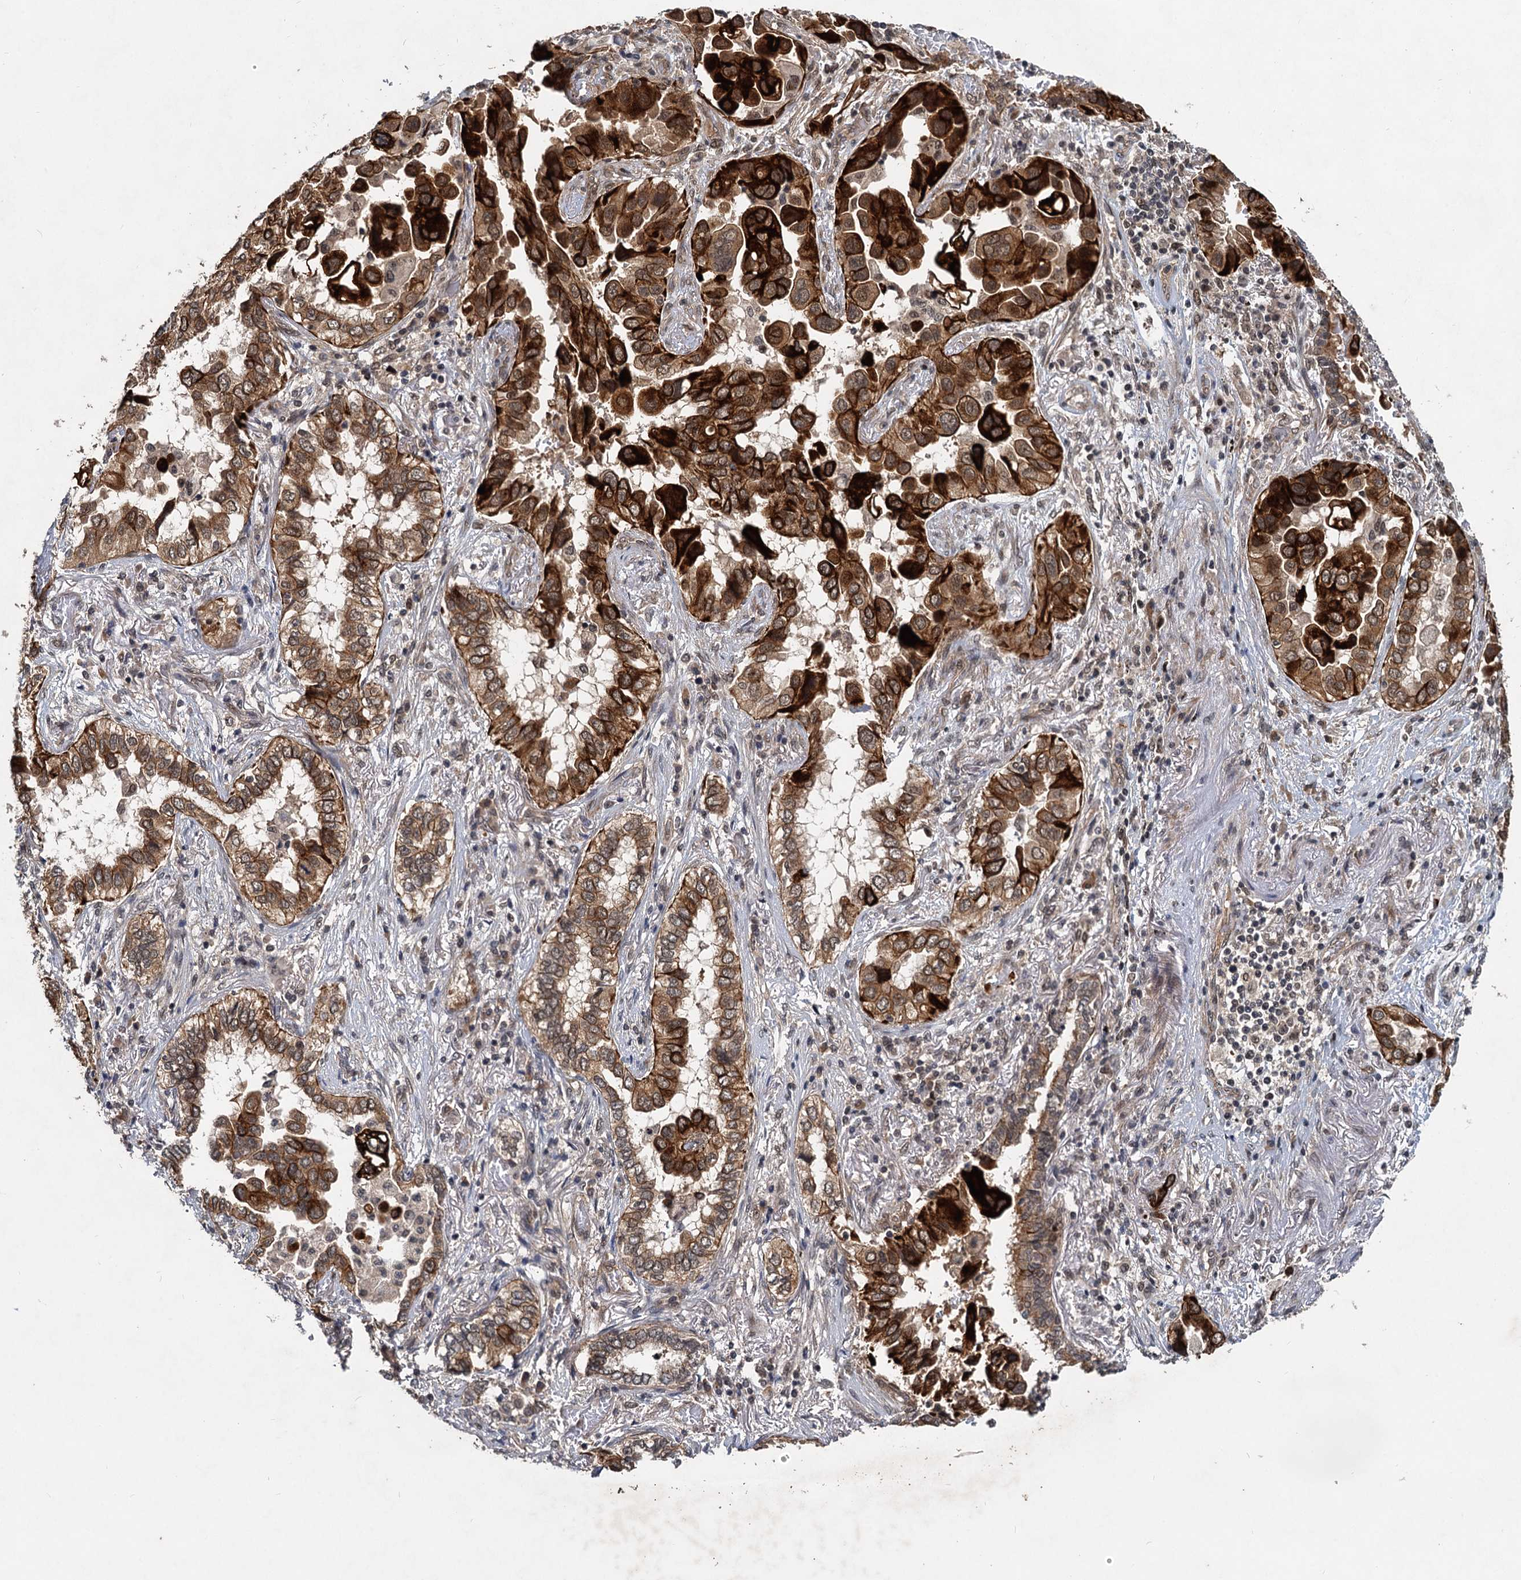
{"staining": {"intensity": "strong", "quantity": ">75%", "location": "cytoplasmic/membranous"}, "tissue": "lung cancer", "cell_type": "Tumor cells", "image_type": "cancer", "snomed": [{"axis": "morphology", "description": "Adenocarcinoma, NOS"}, {"axis": "topography", "description": "Lung"}], "caption": "Lung adenocarcinoma stained with DAB (3,3'-diaminobenzidine) immunohistochemistry (IHC) demonstrates high levels of strong cytoplasmic/membranous positivity in about >75% of tumor cells.", "gene": "RITA1", "patient": {"sex": "female", "age": 76}}